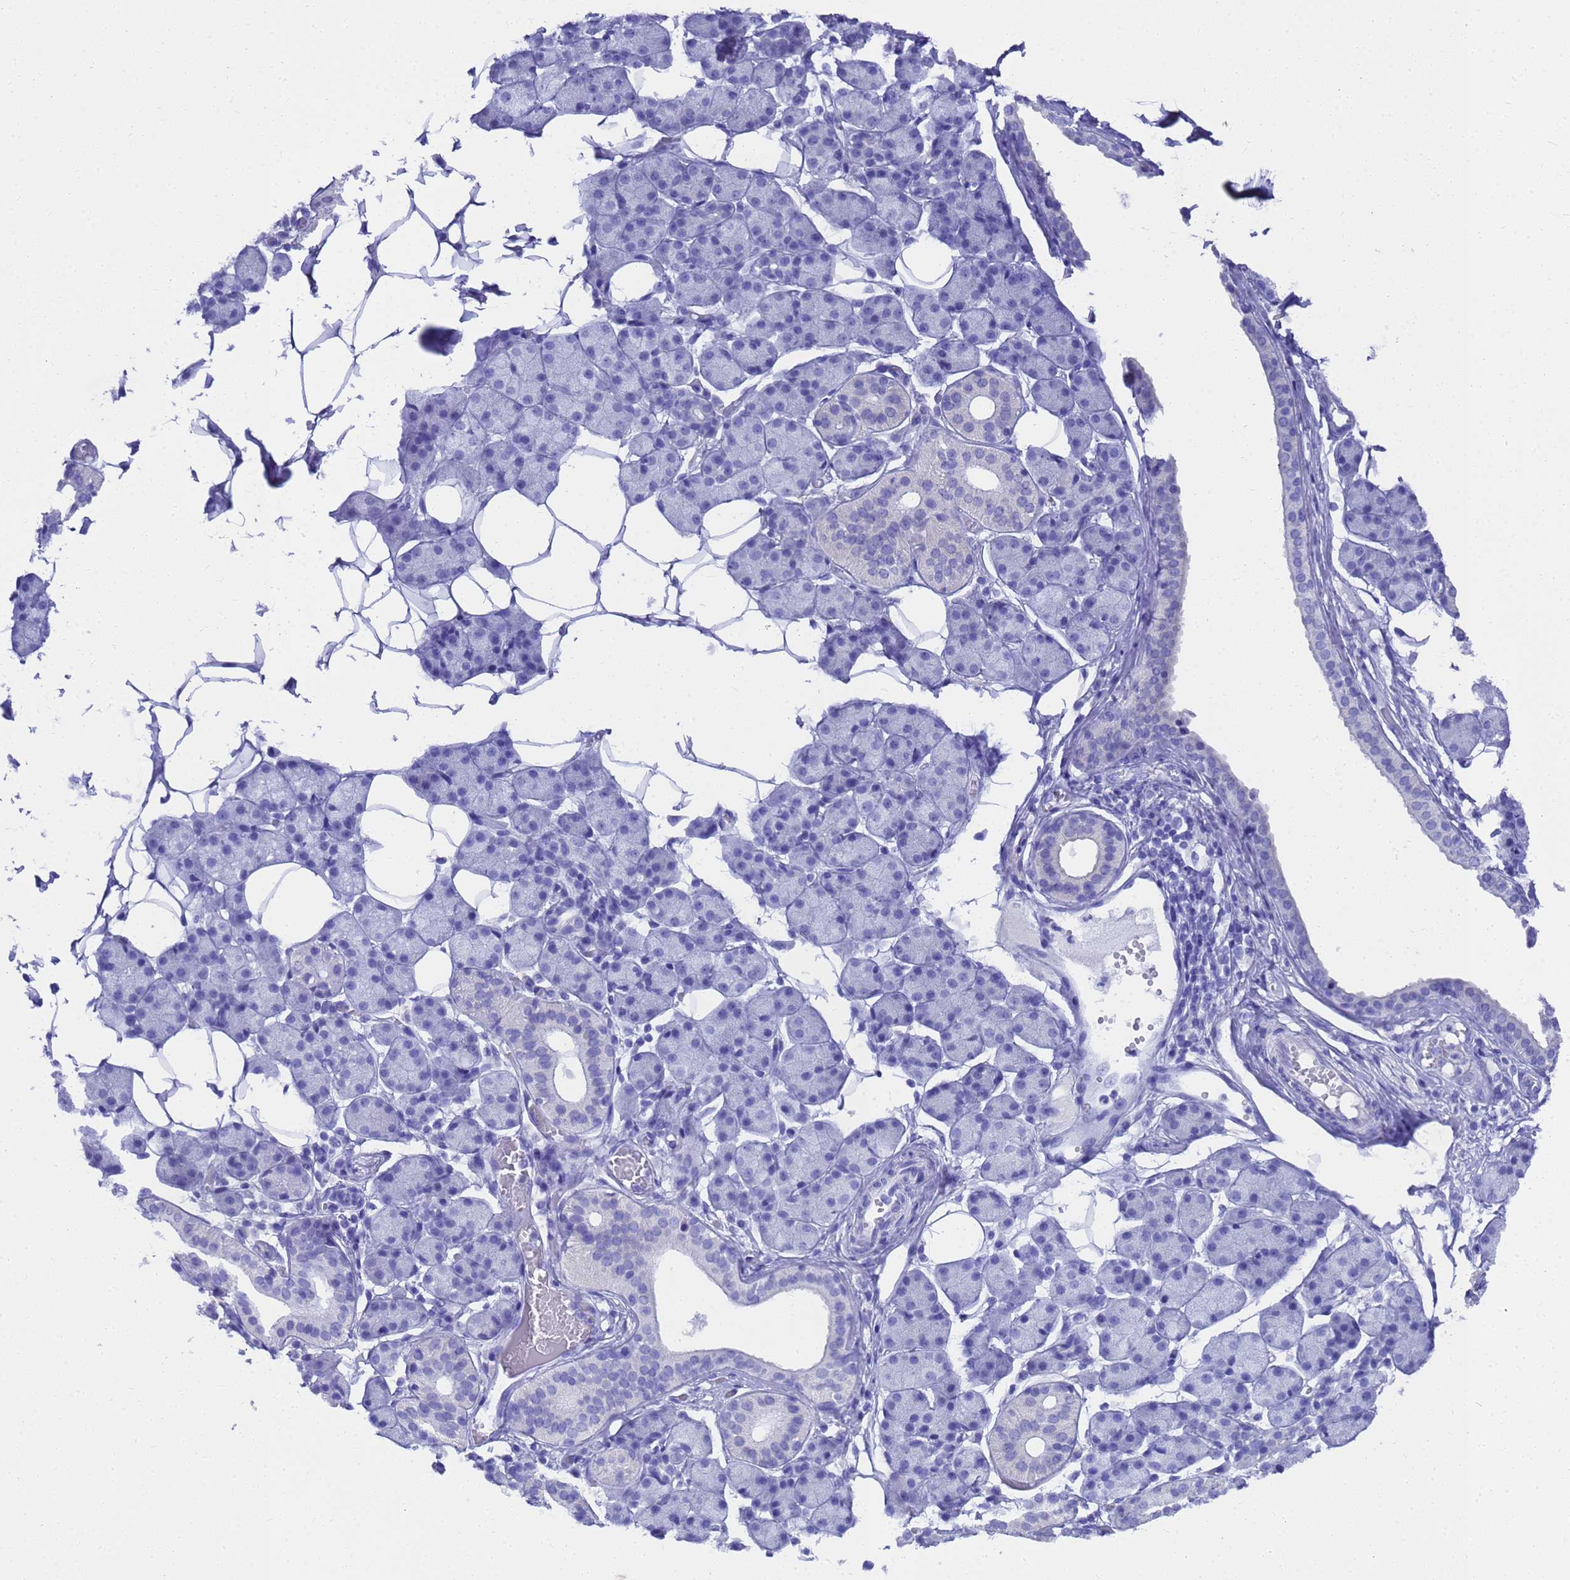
{"staining": {"intensity": "negative", "quantity": "none", "location": "none"}, "tissue": "salivary gland", "cell_type": "Glandular cells", "image_type": "normal", "snomed": [{"axis": "morphology", "description": "Normal tissue, NOS"}, {"axis": "topography", "description": "Salivary gland"}], "caption": "High power microscopy histopathology image of an immunohistochemistry micrograph of benign salivary gland, revealing no significant positivity in glandular cells. (DAB immunohistochemistry (IHC), high magnification).", "gene": "MS4A13", "patient": {"sex": "female", "age": 33}}